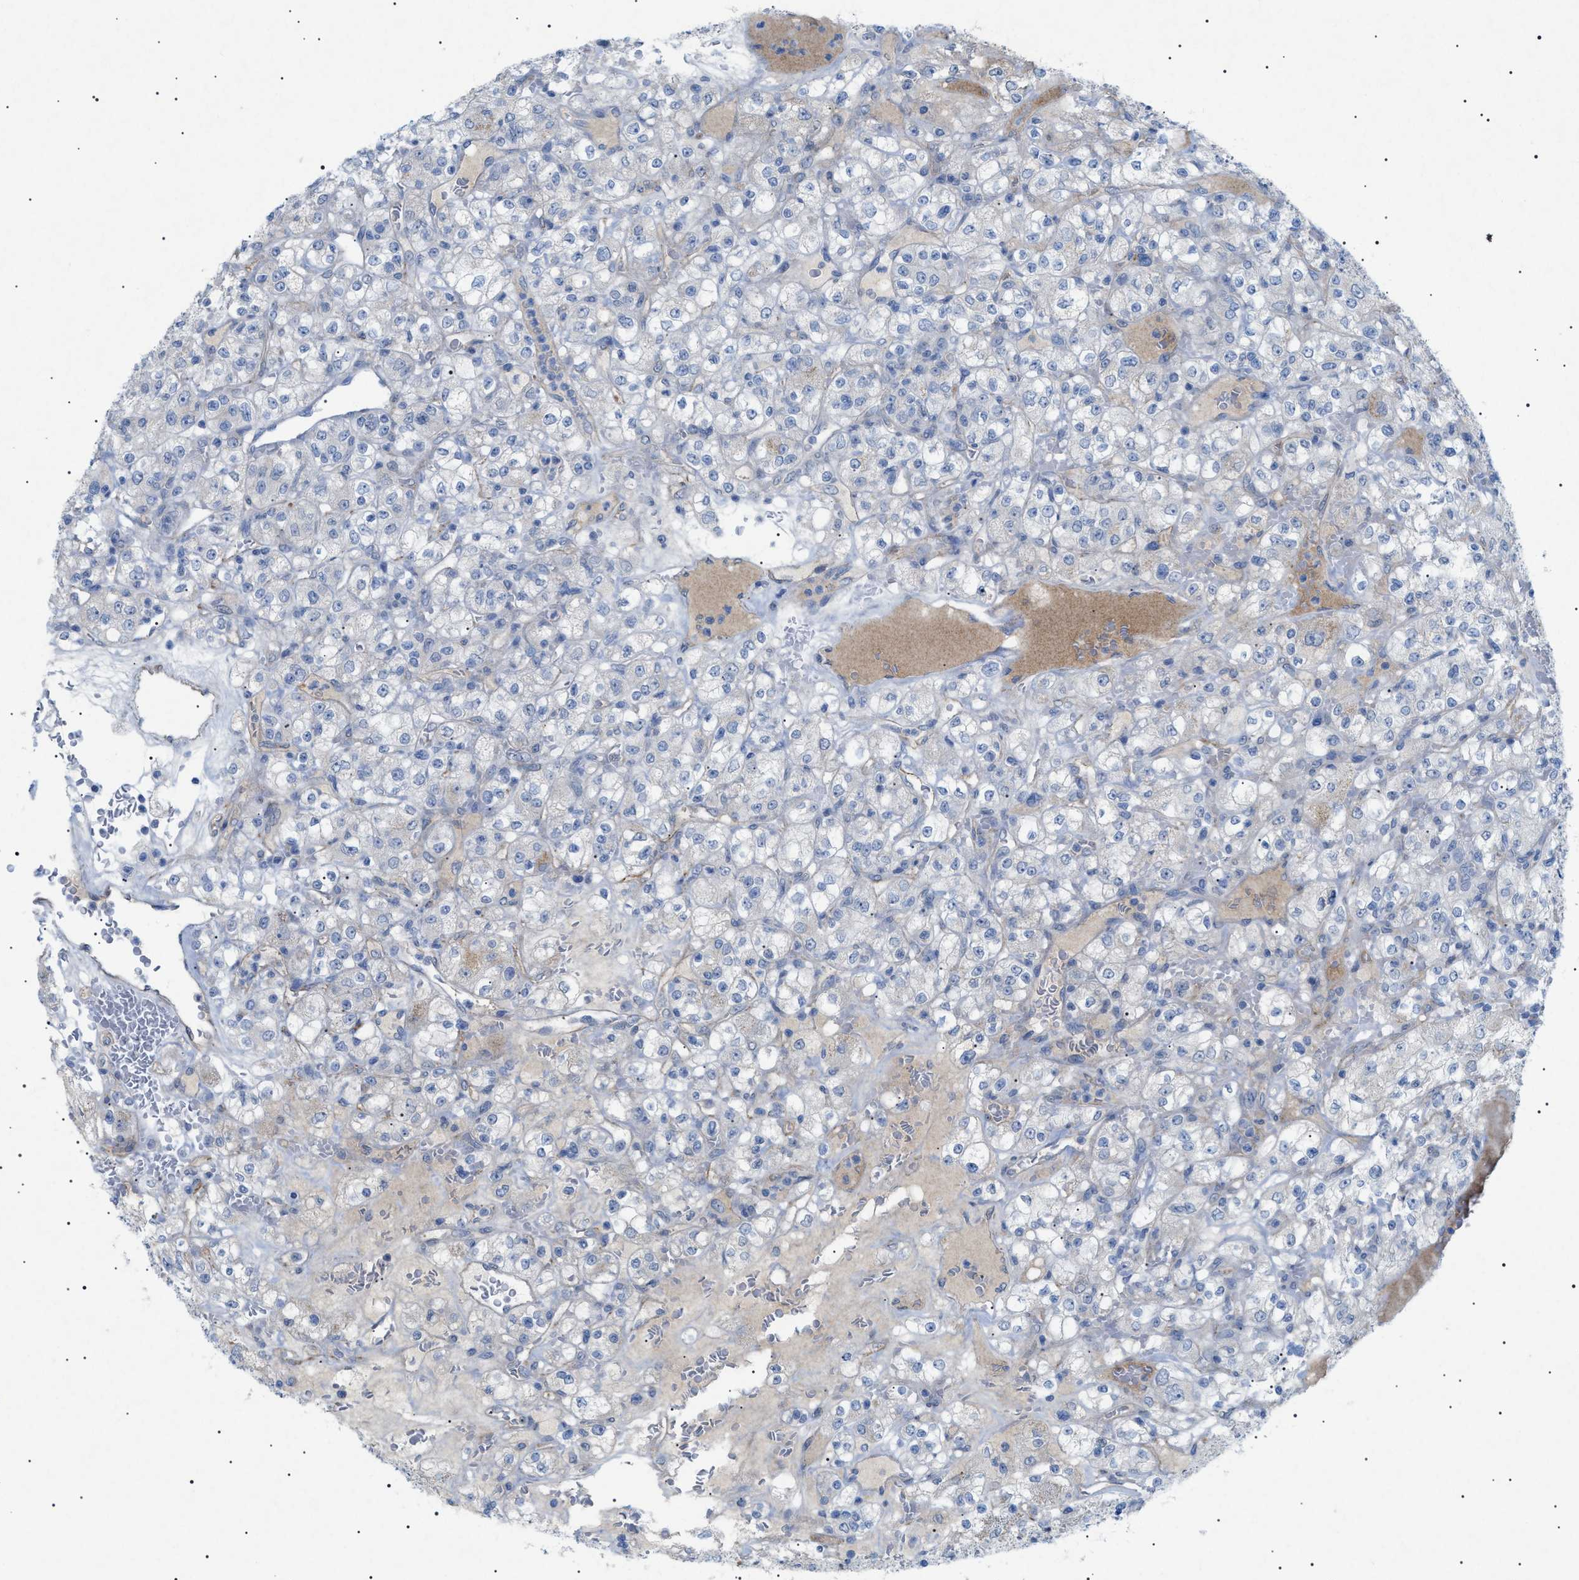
{"staining": {"intensity": "negative", "quantity": "none", "location": "none"}, "tissue": "renal cancer", "cell_type": "Tumor cells", "image_type": "cancer", "snomed": [{"axis": "morphology", "description": "Normal tissue, NOS"}, {"axis": "morphology", "description": "Adenocarcinoma, NOS"}, {"axis": "topography", "description": "Kidney"}], "caption": "This is a photomicrograph of immunohistochemistry (IHC) staining of adenocarcinoma (renal), which shows no staining in tumor cells.", "gene": "ADAMTS1", "patient": {"sex": "female", "age": 72}}